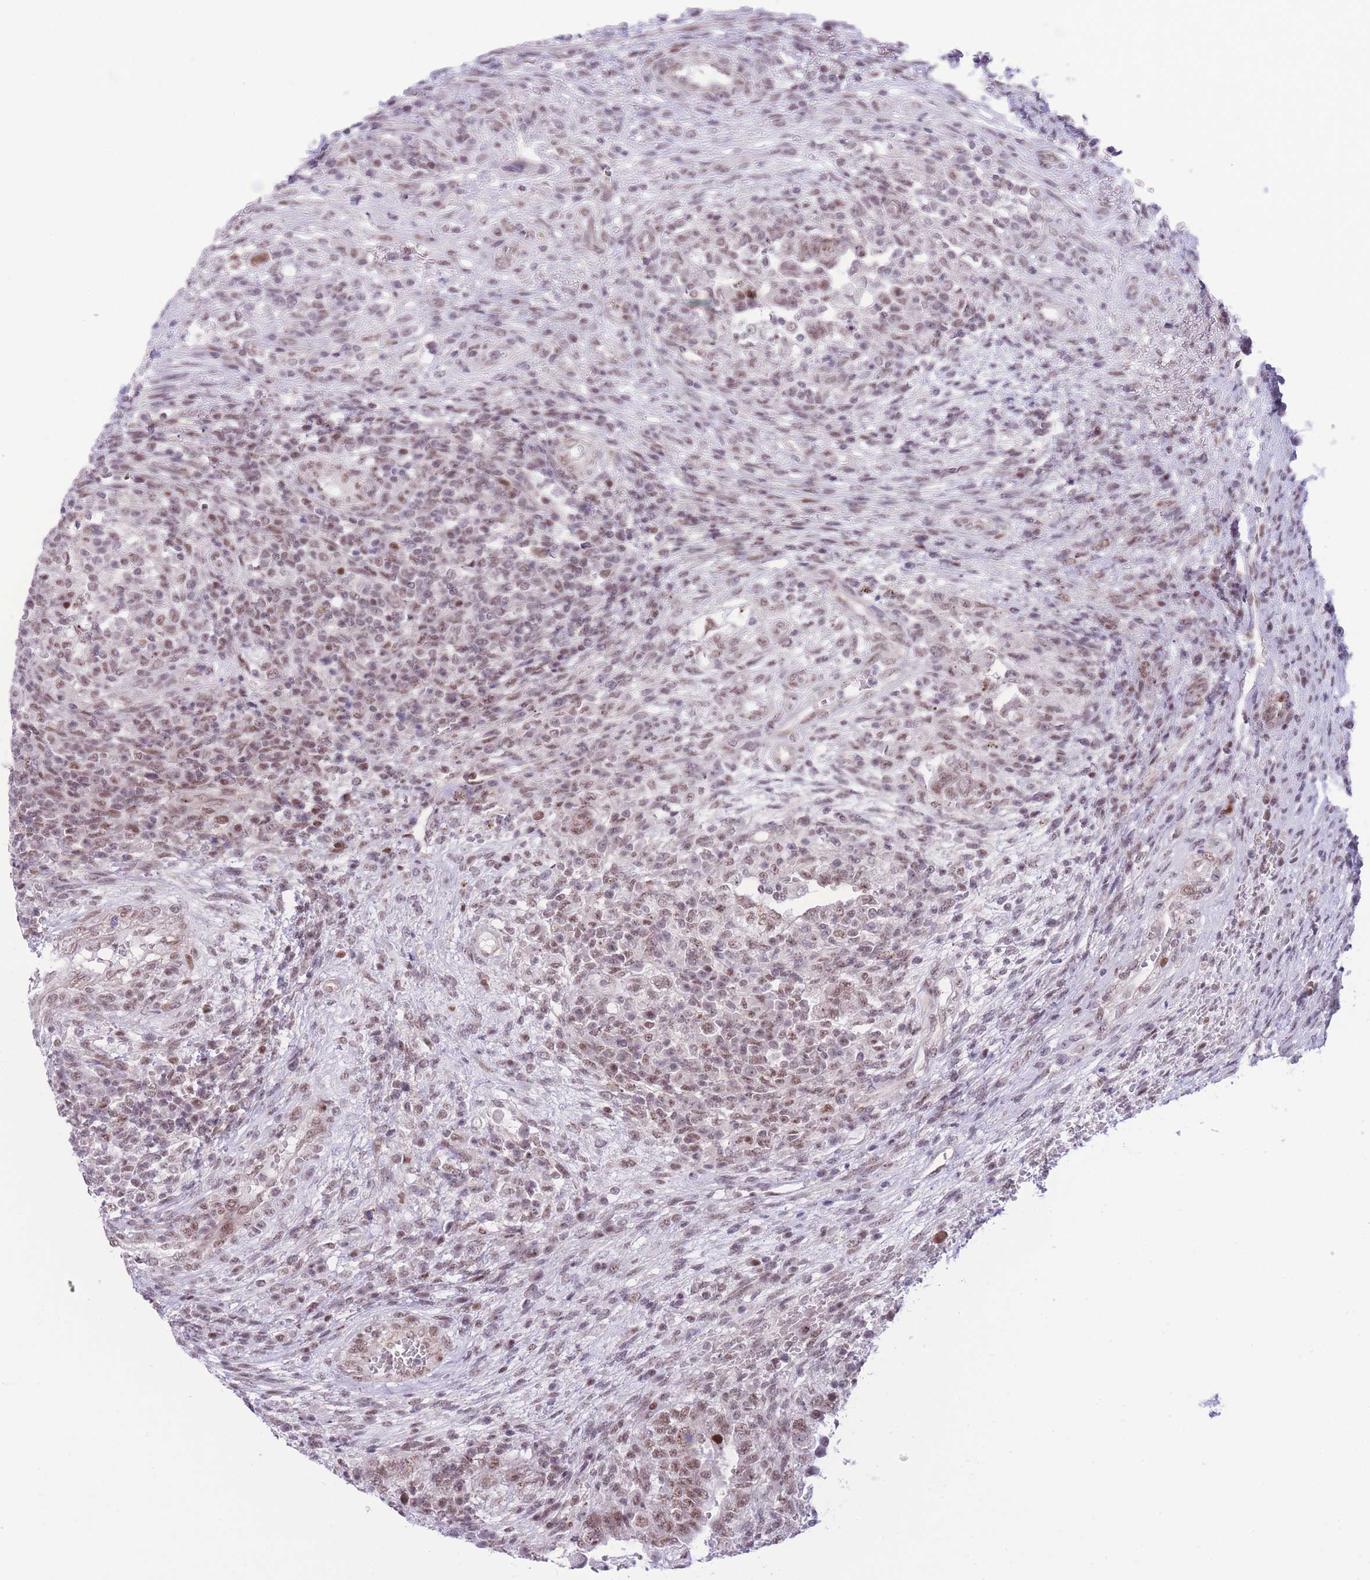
{"staining": {"intensity": "moderate", "quantity": ">75%", "location": "nuclear"}, "tissue": "testis cancer", "cell_type": "Tumor cells", "image_type": "cancer", "snomed": [{"axis": "morphology", "description": "Carcinoma, Embryonal, NOS"}, {"axis": "topography", "description": "Testis"}], "caption": "Moderate nuclear protein staining is identified in about >75% of tumor cells in testis cancer.", "gene": "PCIF1", "patient": {"sex": "male", "age": 26}}